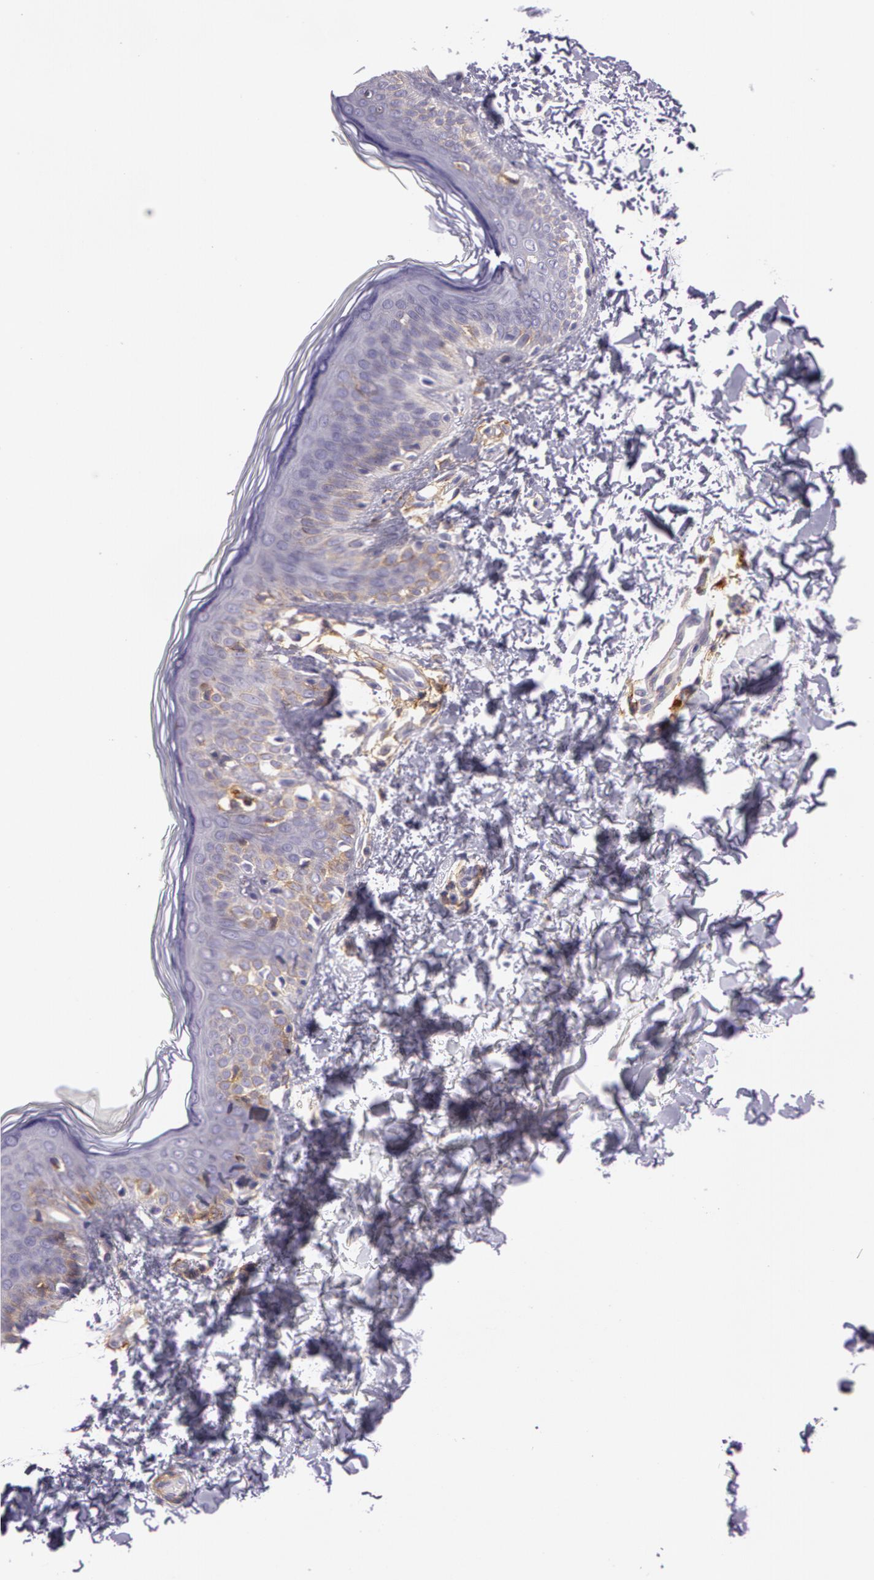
{"staining": {"intensity": "negative", "quantity": "none", "location": "none"}, "tissue": "skin", "cell_type": "Fibroblasts", "image_type": "normal", "snomed": [{"axis": "morphology", "description": "Normal tissue, NOS"}, {"axis": "topography", "description": "Skin"}], "caption": "There is no significant positivity in fibroblasts of skin. (Brightfield microscopy of DAB IHC at high magnification).", "gene": "LY75", "patient": {"sex": "female", "age": 4}}